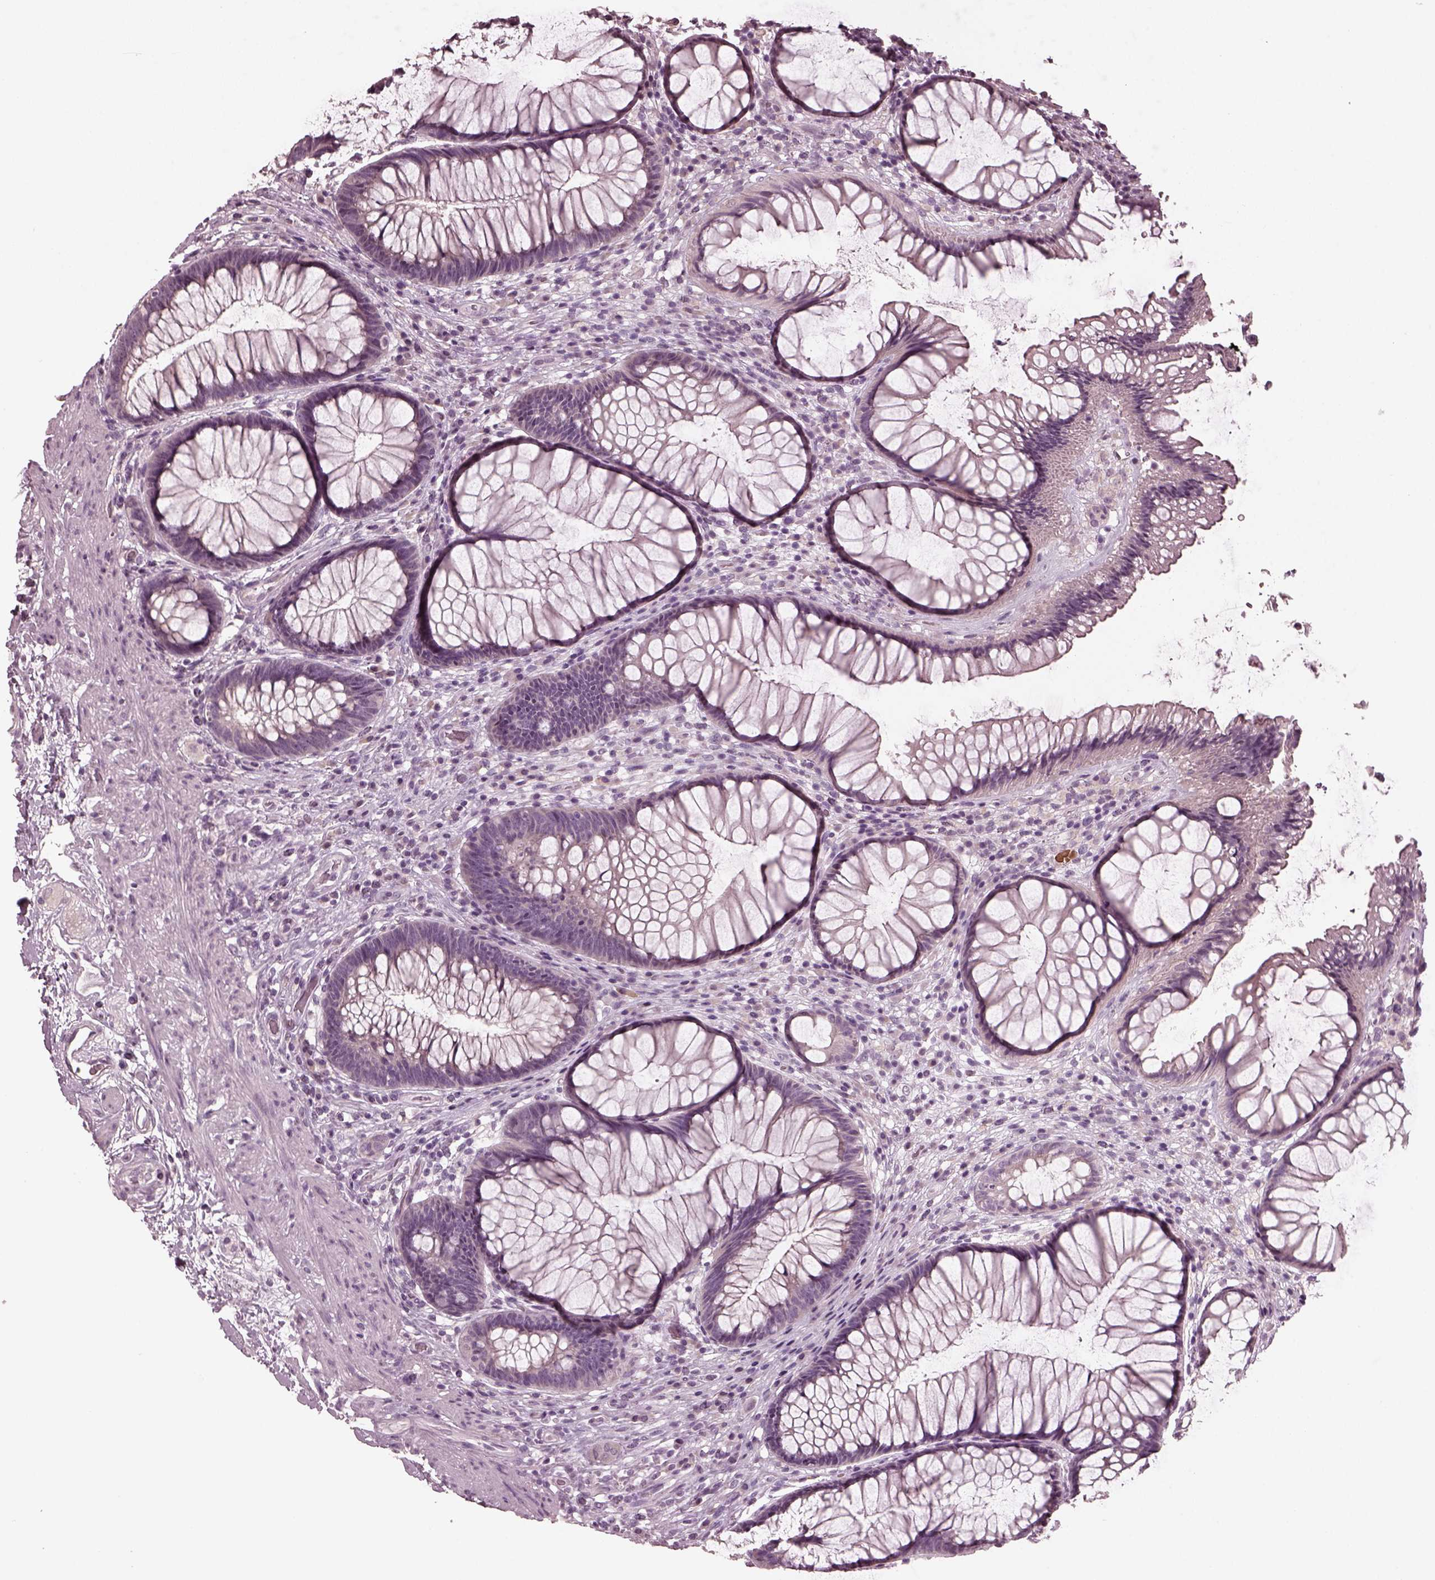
{"staining": {"intensity": "negative", "quantity": "none", "location": "none"}, "tissue": "rectum", "cell_type": "Glandular cells", "image_type": "normal", "snomed": [{"axis": "morphology", "description": "Normal tissue, NOS"}, {"axis": "topography", "description": "Smooth muscle"}, {"axis": "topography", "description": "Rectum"}], "caption": "IHC of benign rectum displays no expression in glandular cells.", "gene": "RCVRN", "patient": {"sex": "male", "age": 53}}